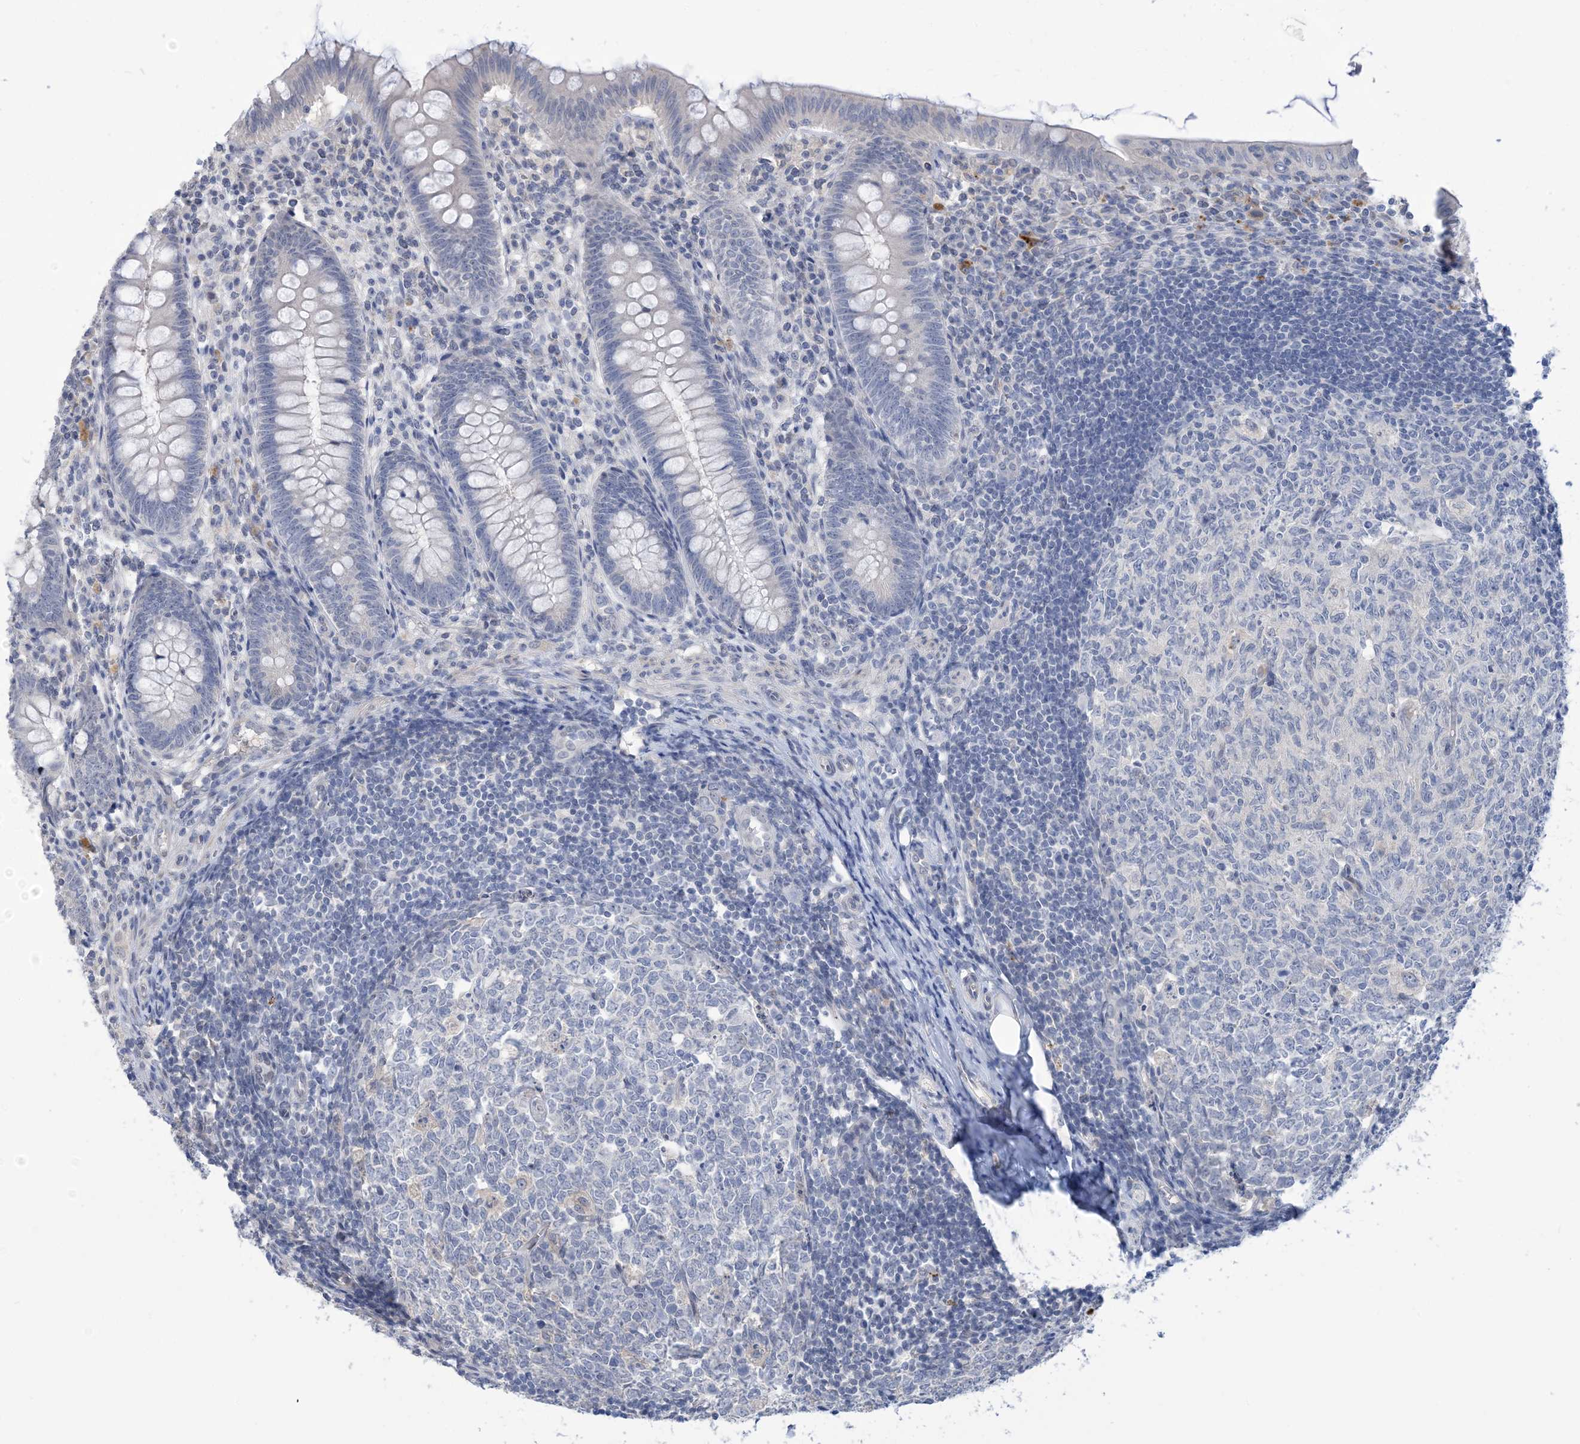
{"staining": {"intensity": "negative", "quantity": "none", "location": "none"}, "tissue": "appendix", "cell_type": "Glandular cells", "image_type": "normal", "snomed": [{"axis": "morphology", "description": "Normal tissue, NOS"}, {"axis": "topography", "description": "Appendix"}], "caption": "The photomicrograph demonstrates no staining of glandular cells in normal appendix.", "gene": "TTYH1", "patient": {"sex": "male", "age": 14}}